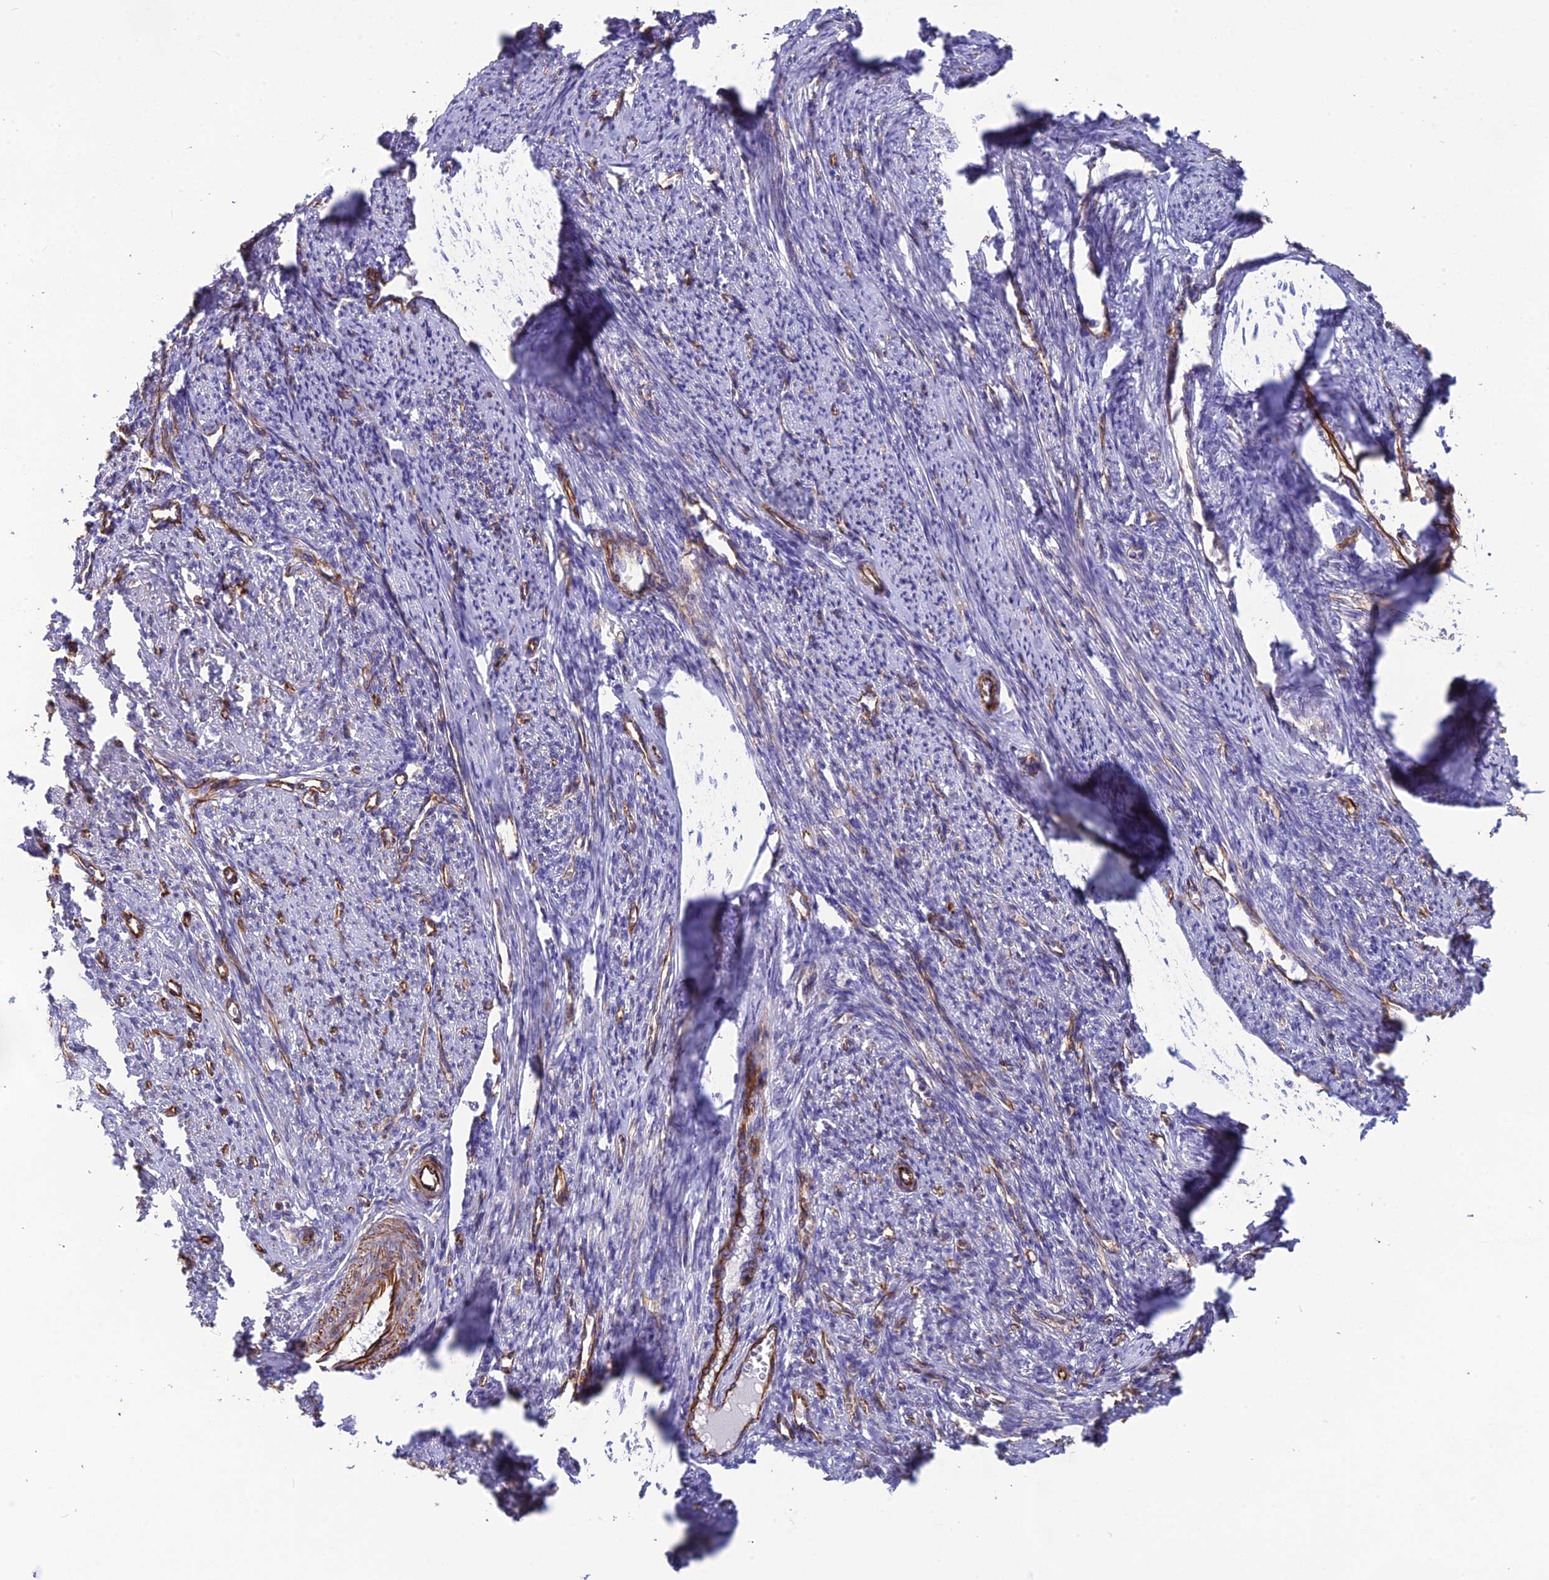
{"staining": {"intensity": "negative", "quantity": "none", "location": "none"}, "tissue": "smooth muscle", "cell_type": "Smooth muscle cells", "image_type": "normal", "snomed": [{"axis": "morphology", "description": "Normal tissue, NOS"}, {"axis": "topography", "description": "Smooth muscle"}, {"axis": "topography", "description": "Uterus"}], "caption": "Immunohistochemical staining of unremarkable human smooth muscle shows no significant positivity in smooth muscle cells. (DAB (3,3'-diaminobenzidine) immunohistochemistry, high magnification).", "gene": "FBXL20", "patient": {"sex": "female", "age": 59}}